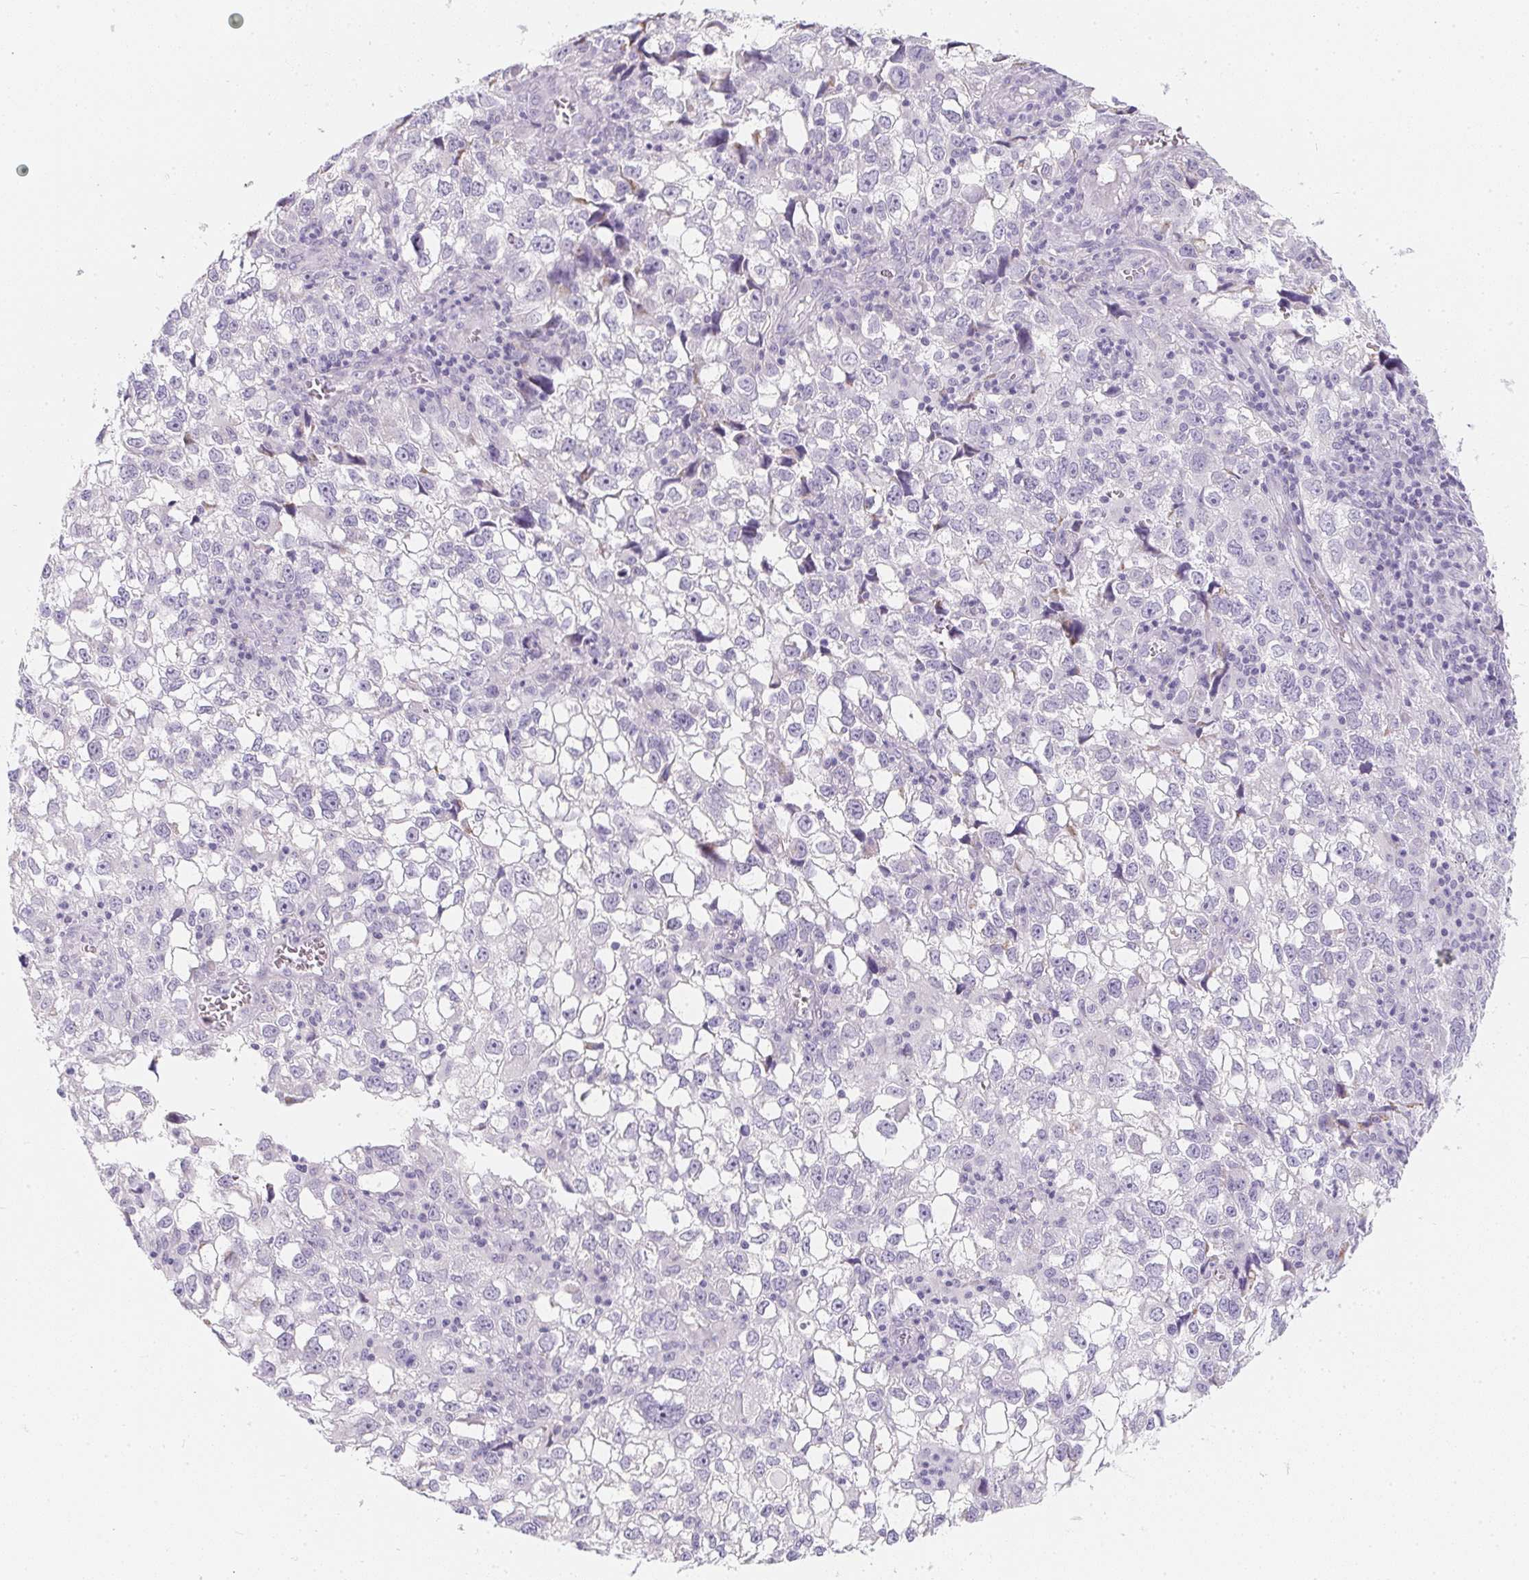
{"staining": {"intensity": "negative", "quantity": "none", "location": "none"}, "tissue": "cervical cancer", "cell_type": "Tumor cells", "image_type": "cancer", "snomed": [{"axis": "morphology", "description": "Squamous cell carcinoma, NOS"}, {"axis": "topography", "description": "Cervix"}], "caption": "Histopathology image shows no significant protein expression in tumor cells of squamous cell carcinoma (cervical).", "gene": "MAP1A", "patient": {"sex": "female", "age": 55}}